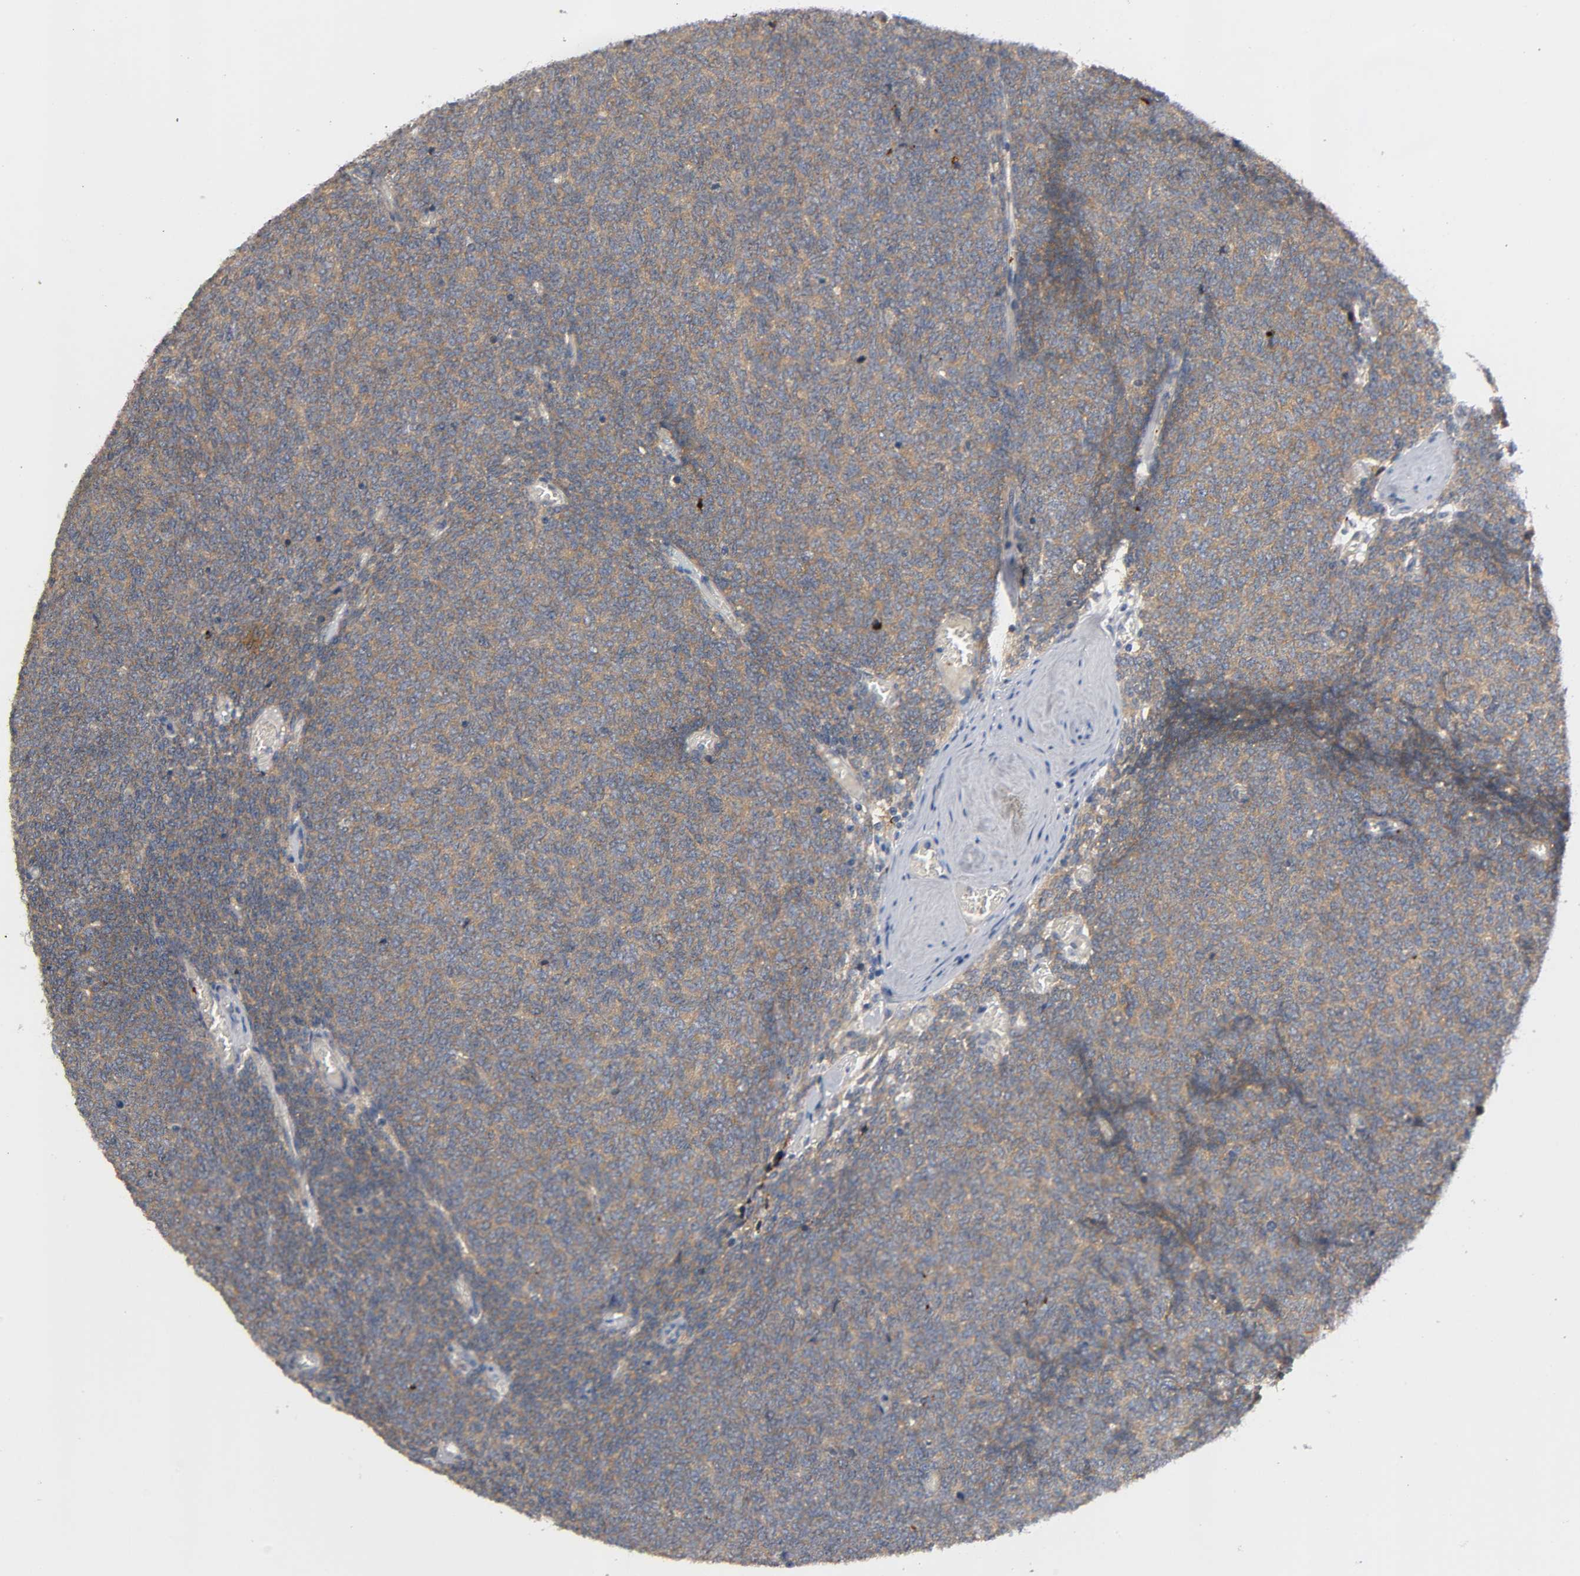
{"staining": {"intensity": "moderate", "quantity": ">75%", "location": "cytoplasmic/membranous"}, "tissue": "renal cancer", "cell_type": "Tumor cells", "image_type": "cancer", "snomed": [{"axis": "morphology", "description": "Neoplasm, malignant, NOS"}, {"axis": "topography", "description": "Kidney"}], "caption": "Renal malignant neoplasm tissue displays moderate cytoplasmic/membranous expression in approximately >75% of tumor cells, visualized by immunohistochemistry. (IHC, brightfield microscopy, high magnification).", "gene": "HDAC6", "patient": {"sex": "male", "age": 28}}